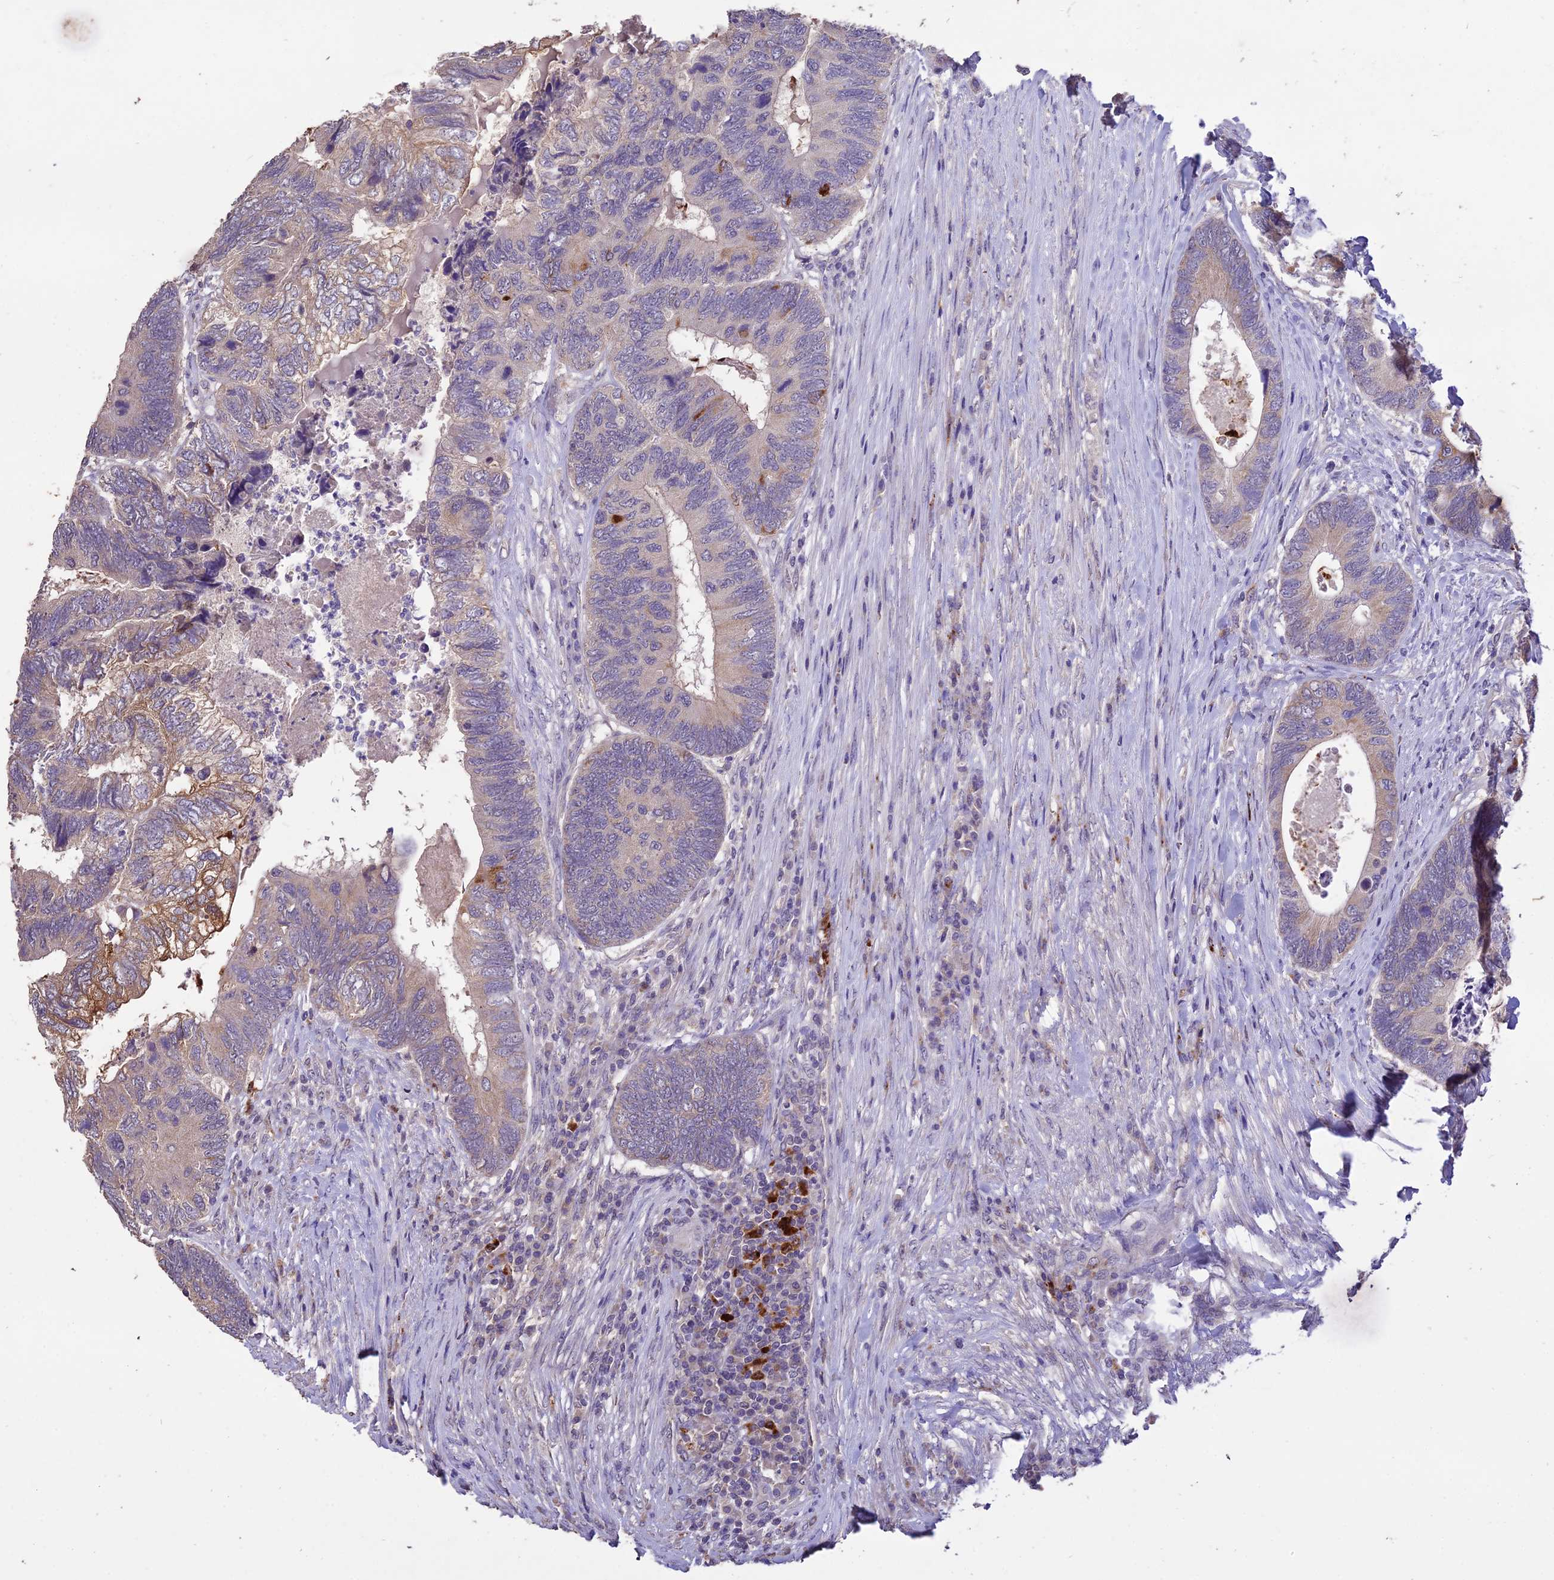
{"staining": {"intensity": "moderate", "quantity": "<25%", "location": "cytoplasmic/membranous"}, "tissue": "colorectal cancer", "cell_type": "Tumor cells", "image_type": "cancer", "snomed": [{"axis": "morphology", "description": "Adenocarcinoma, NOS"}, {"axis": "topography", "description": "Colon"}], "caption": "An image showing moderate cytoplasmic/membranous positivity in approximately <25% of tumor cells in colorectal adenocarcinoma, as visualized by brown immunohistochemical staining.", "gene": "SDHD", "patient": {"sex": "female", "age": 67}}